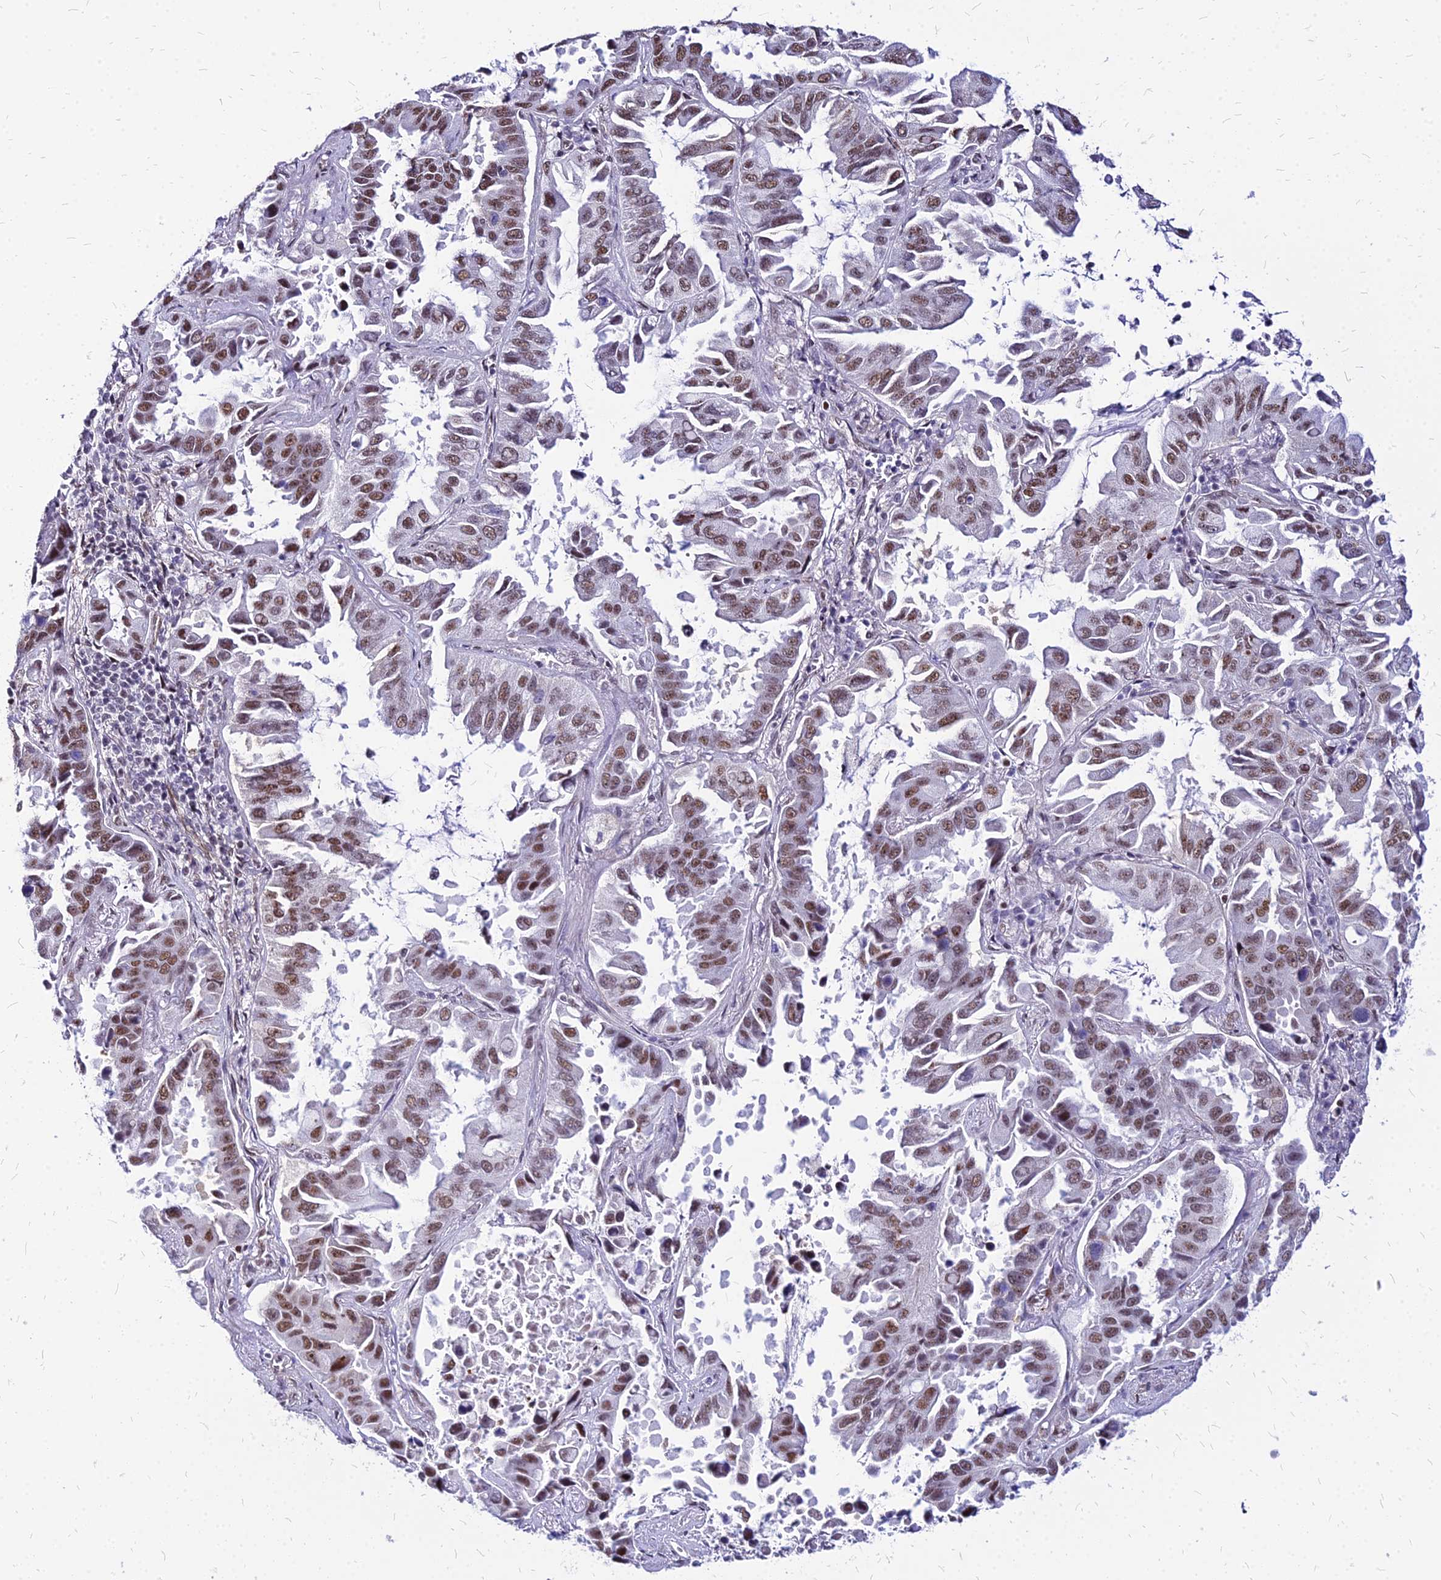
{"staining": {"intensity": "moderate", "quantity": ">75%", "location": "nuclear"}, "tissue": "lung cancer", "cell_type": "Tumor cells", "image_type": "cancer", "snomed": [{"axis": "morphology", "description": "Adenocarcinoma, NOS"}, {"axis": "topography", "description": "Lung"}], "caption": "Tumor cells exhibit medium levels of moderate nuclear expression in approximately >75% of cells in lung adenocarcinoma. The protein of interest is stained brown, and the nuclei are stained in blue (DAB IHC with brightfield microscopy, high magnification).", "gene": "FDX2", "patient": {"sex": "male", "age": 64}}